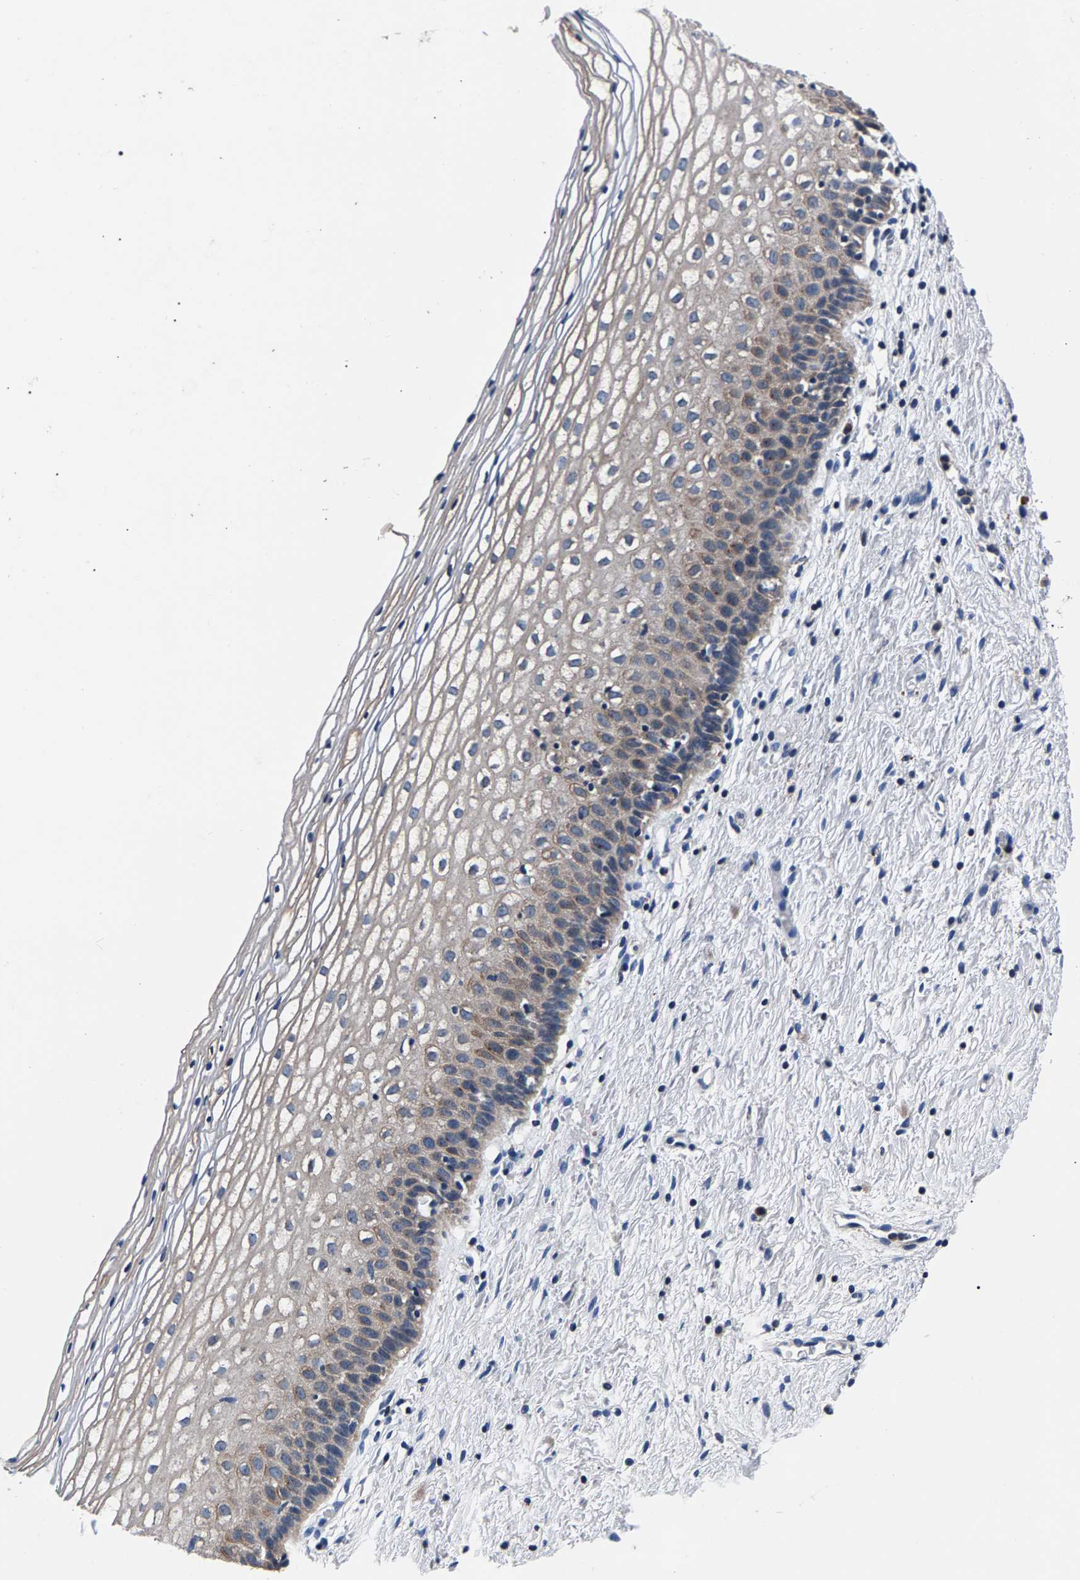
{"staining": {"intensity": "weak", "quantity": "<25%", "location": "cytoplasmic/membranous"}, "tissue": "cervix", "cell_type": "Squamous epithelial cells", "image_type": "normal", "snomed": [{"axis": "morphology", "description": "Normal tissue, NOS"}, {"axis": "topography", "description": "Cervix"}], "caption": "This micrograph is of normal cervix stained with immunohistochemistry to label a protein in brown with the nuclei are counter-stained blue. There is no positivity in squamous epithelial cells. The staining was performed using DAB (3,3'-diaminobenzidine) to visualize the protein expression in brown, while the nuclei were stained in blue with hematoxylin (Magnification: 20x).", "gene": "PHF24", "patient": {"sex": "female", "age": 72}}